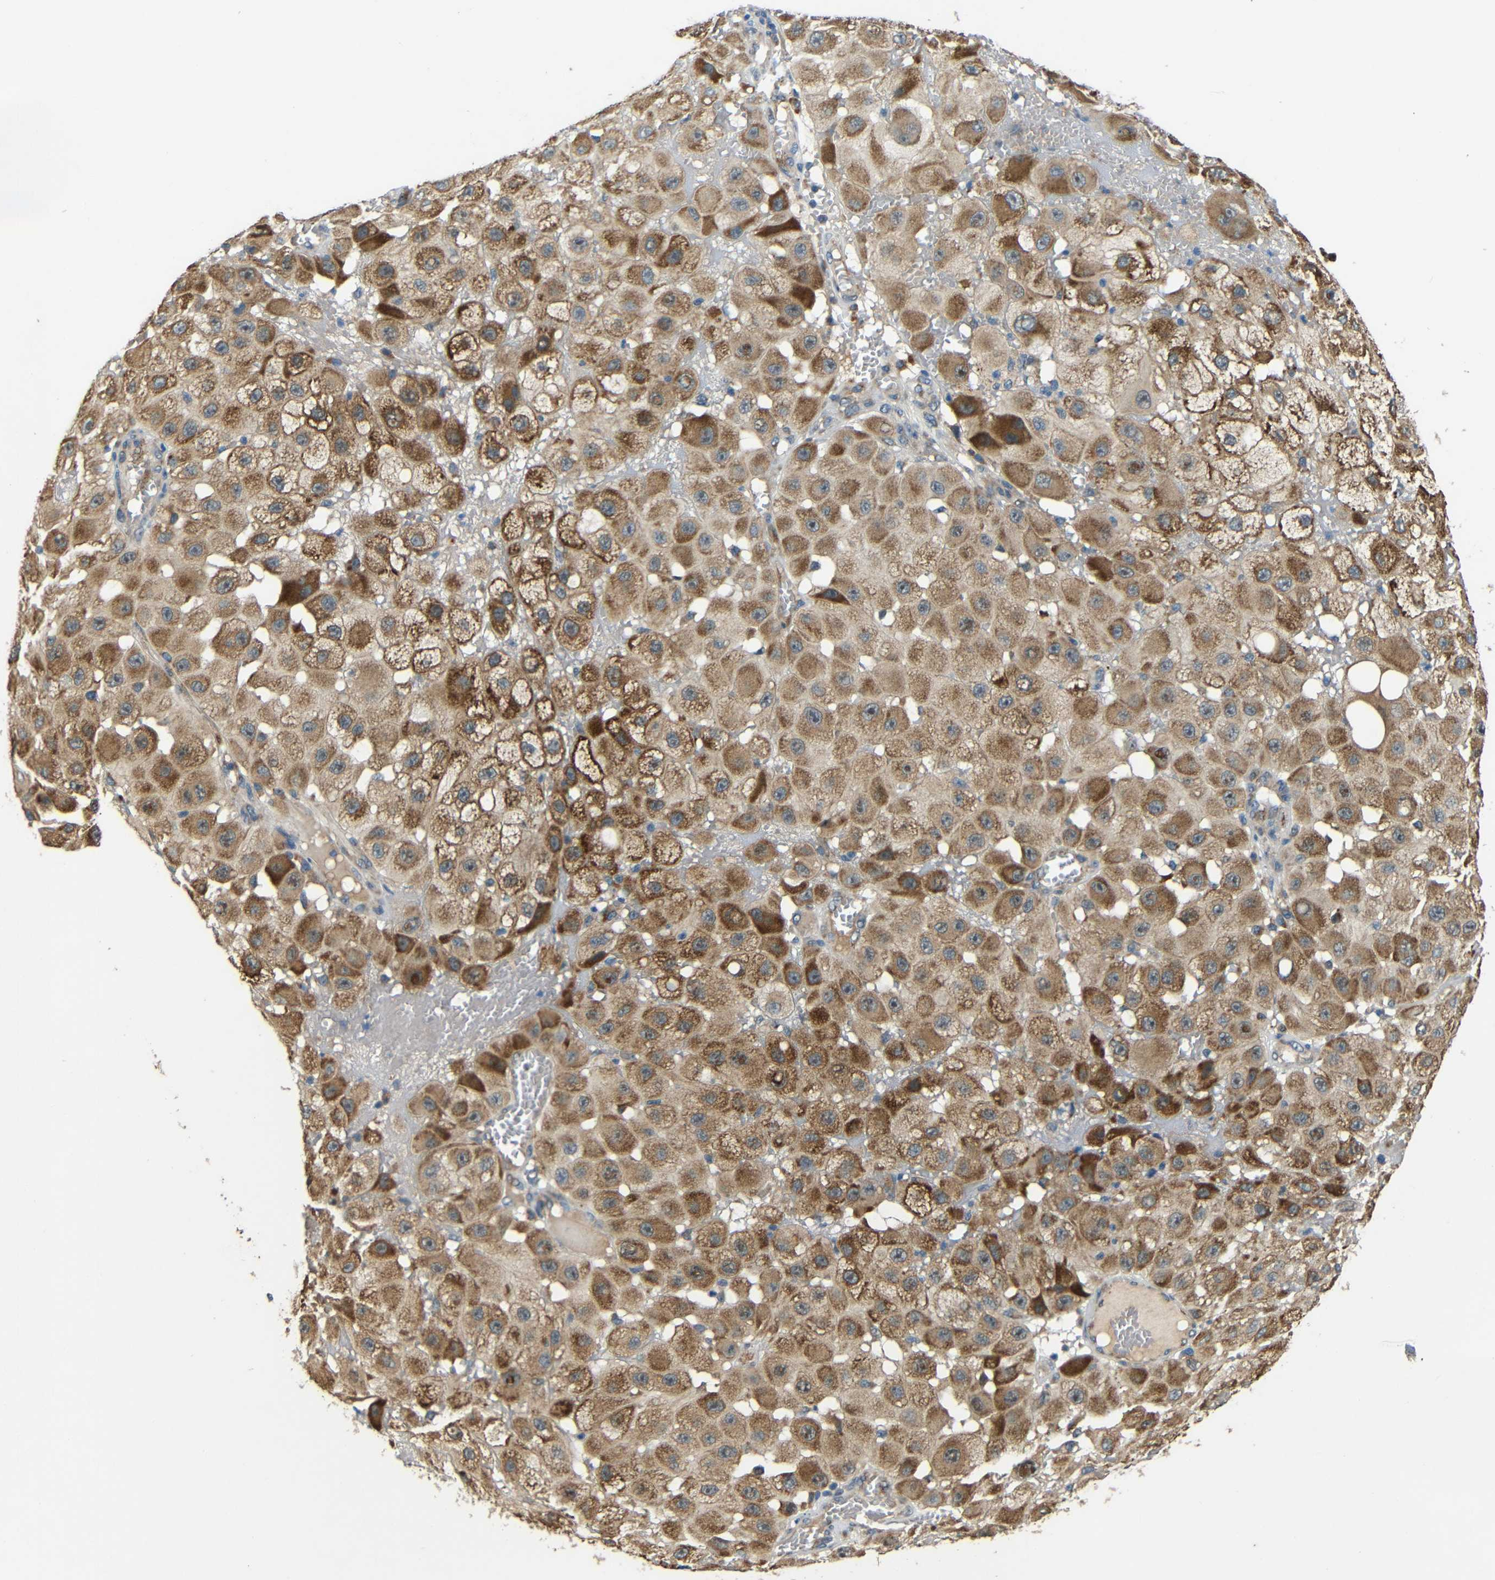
{"staining": {"intensity": "moderate", "quantity": ">75%", "location": "cytoplasmic/membranous"}, "tissue": "melanoma", "cell_type": "Tumor cells", "image_type": "cancer", "snomed": [{"axis": "morphology", "description": "Malignant melanoma, NOS"}, {"axis": "topography", "description": "Skin"}], "caption": "Immunohistochemistry histopathology image of melanoma stained for a protein (brown), which exhibits medium levels of moderate cytoplasmic/membranous staining in about >75% of tumor cells.", "gene": "ATP7A", "patient": {"sex": "female", "age": 81}}